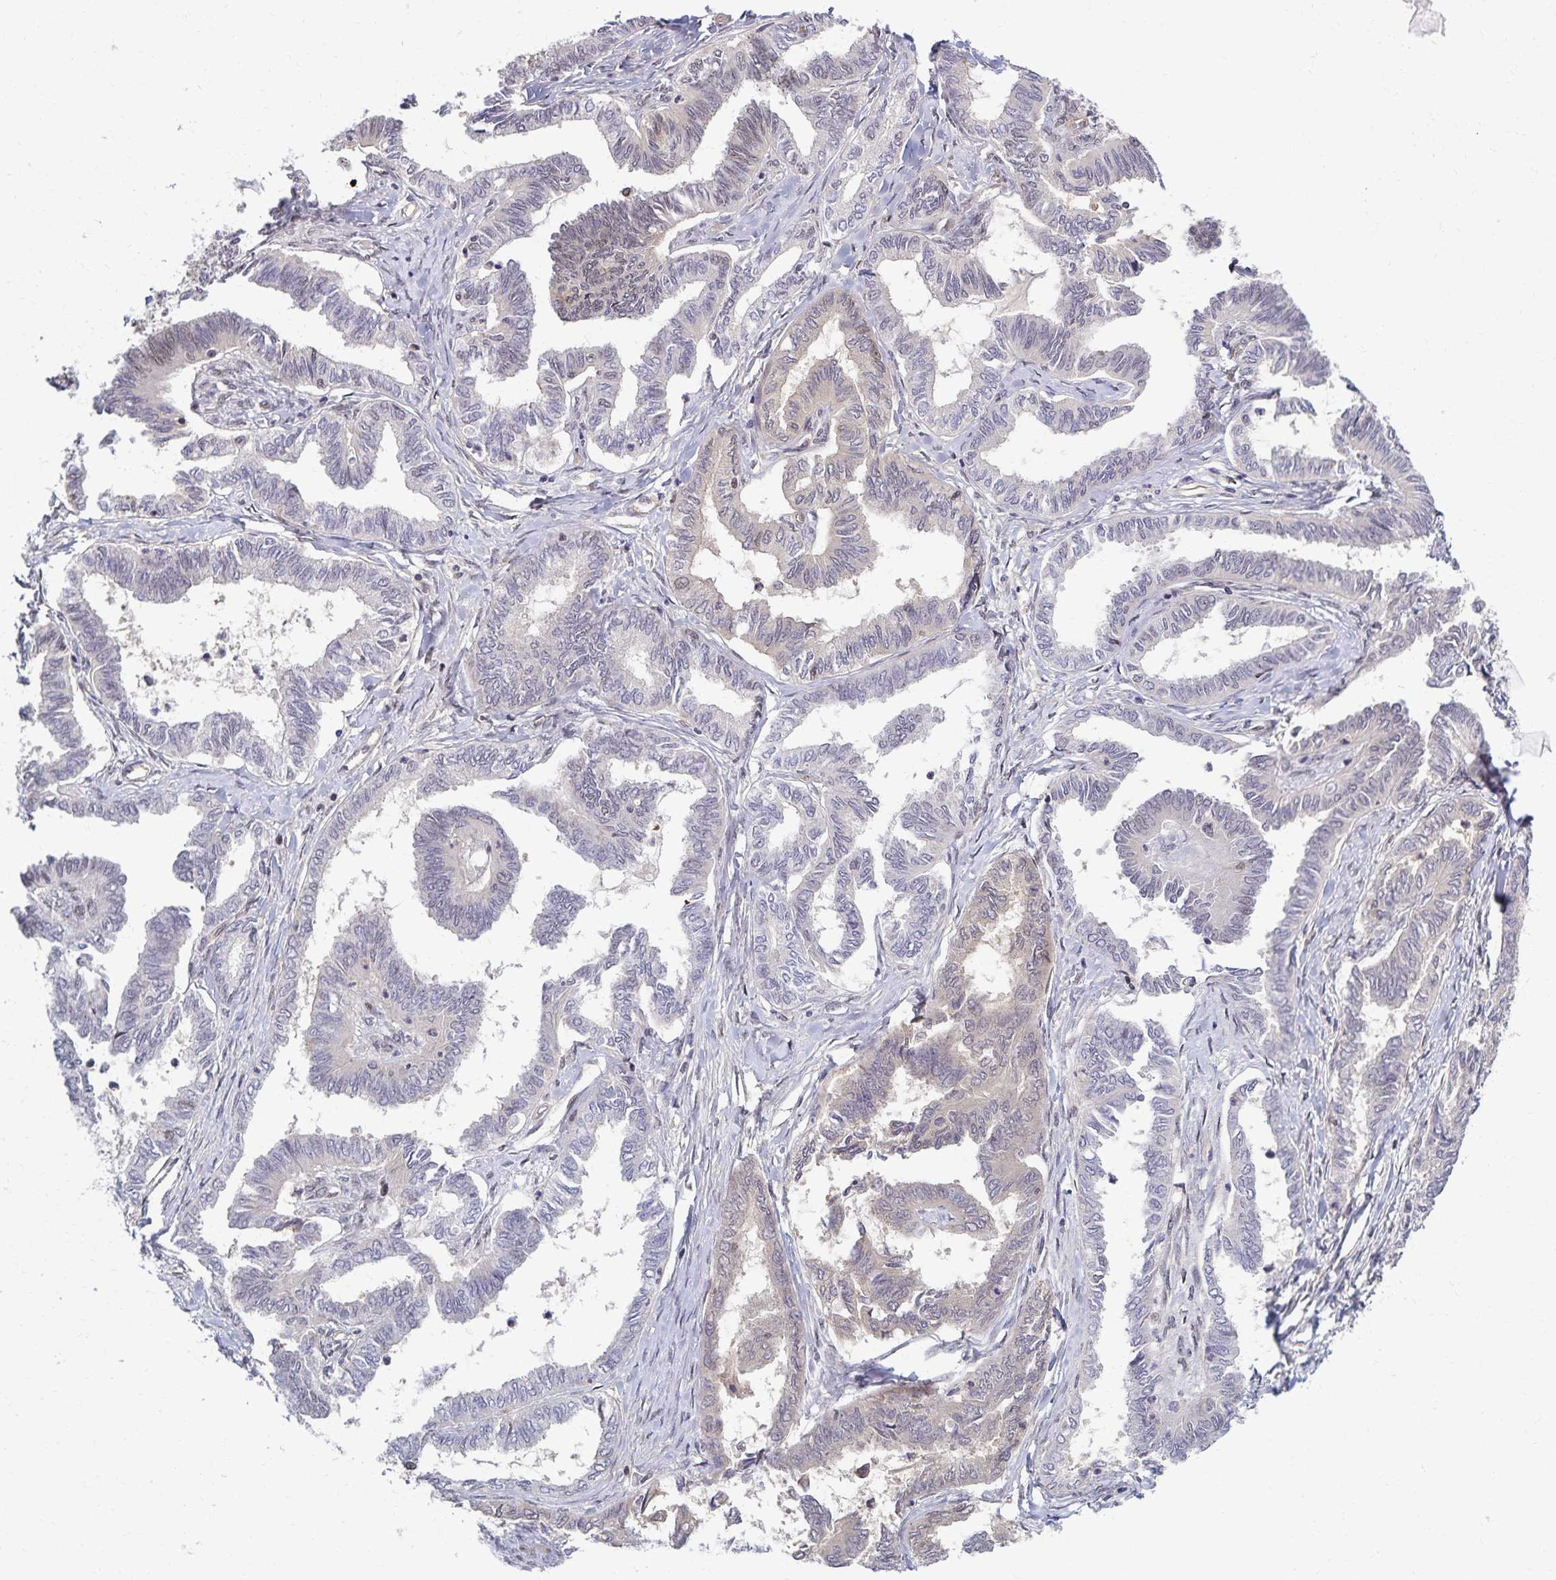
{"staining": {"intensity": "negative", "quantity": "none", "location": "none"}, "tissue": "ovarian cancer", "cell_type": "Tumor cells", "image_type": "cancer", "snomed": [{"axis": "morphology", "description": "Carcinoma, endometroid"}, {"axis": "topography", "description": "Ovary"}], "caption": "Immunohistochemistry (IHC) image of neoplastic tissue: ovarian cancer (endometroid carcinoma) stained with DAB reveals no significant protein positivity in tumor cells.", "gene": "RAB9B", "patient": {"sex": "female", "age": 70}}